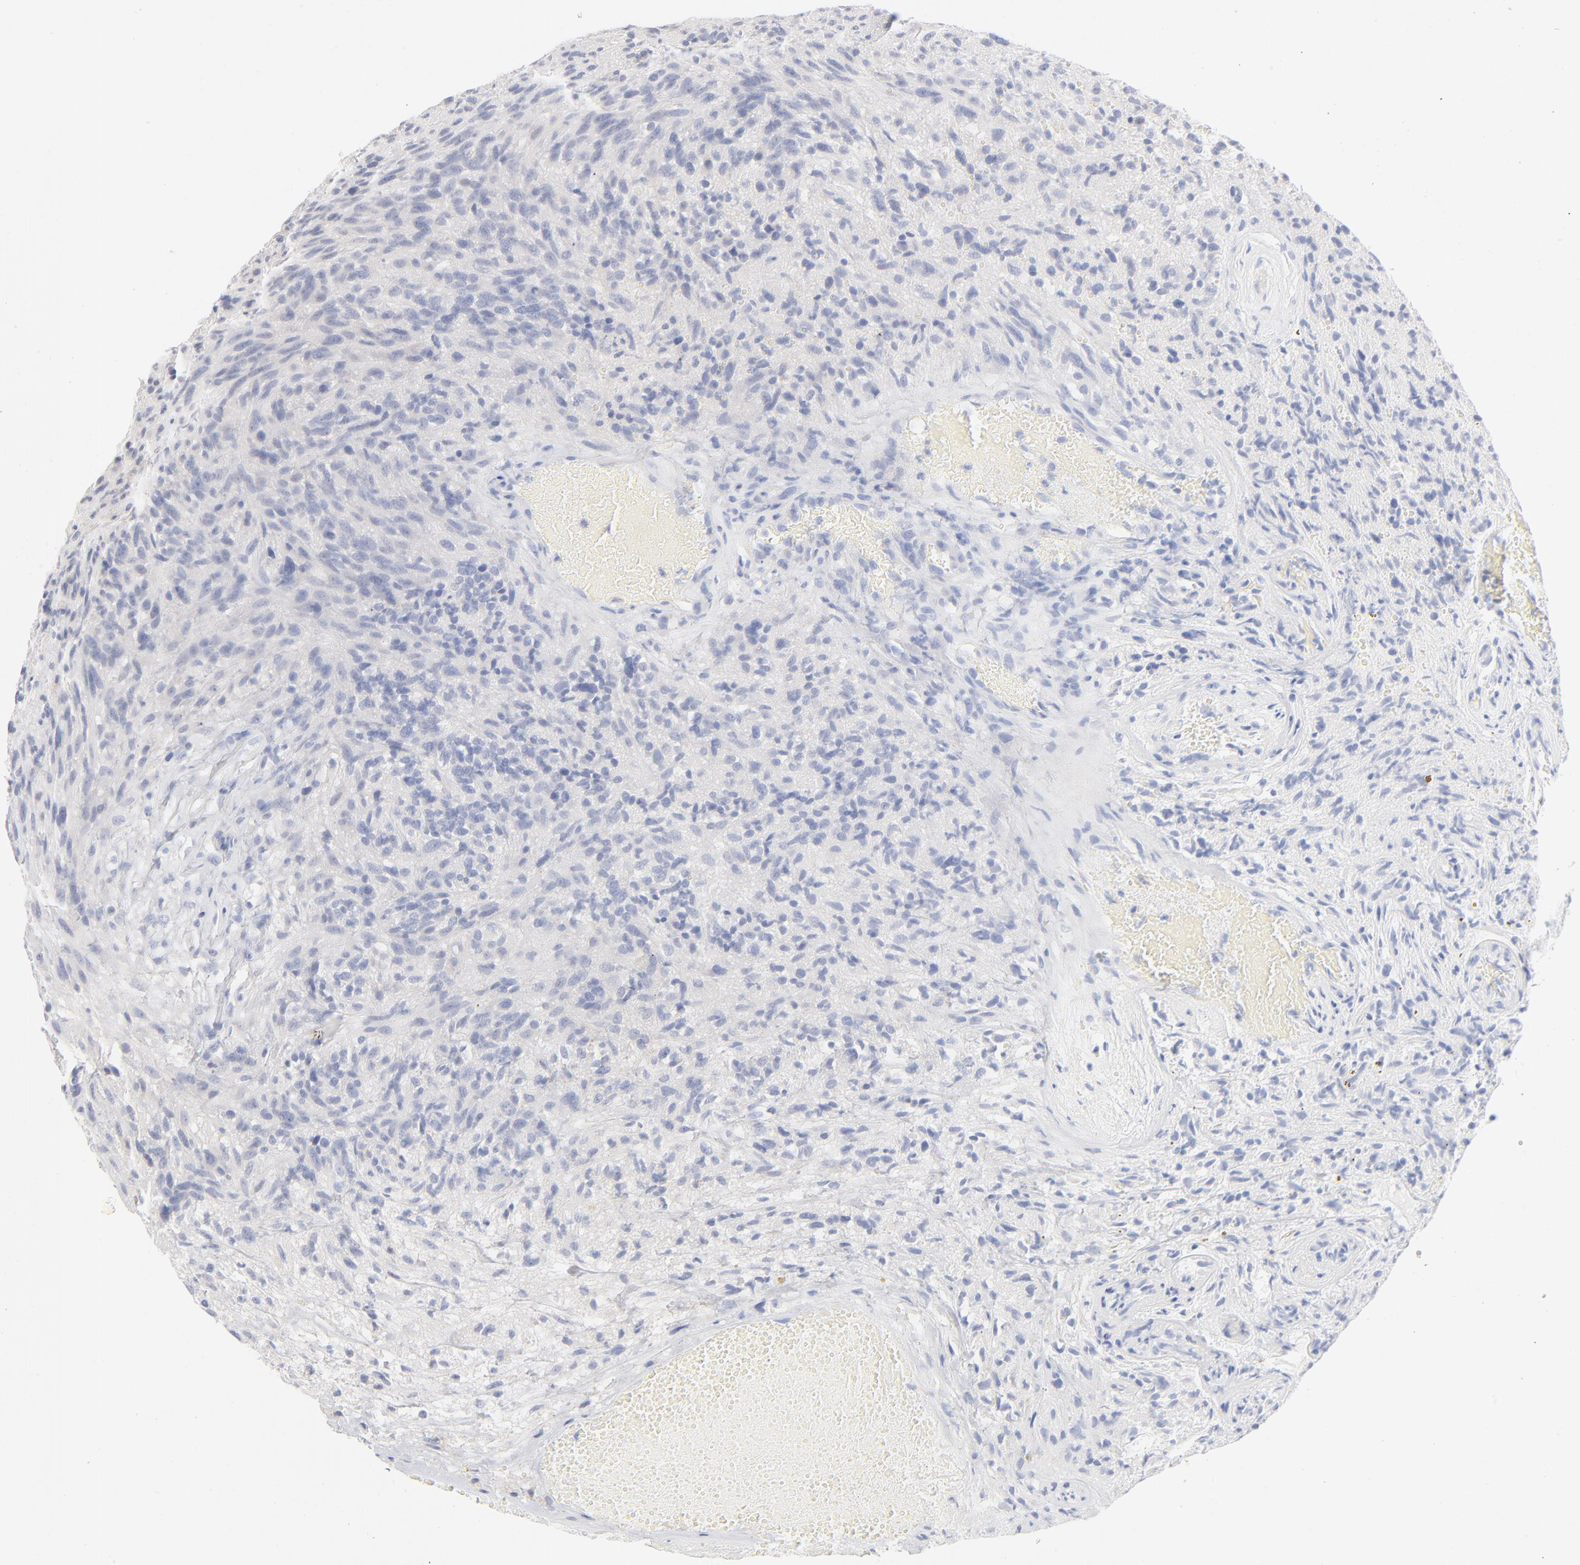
{"staining": {"intensity": "negative", "quantity": "none", "location": "none"}, "tissue": "glioma", "cell_type": "Tumor cells", "image_type": "cancer", "snomed": [{"axis": "morphology", "description": "Normal tissue, NOS"}, {"axis": "morphology", "description": "Glioma, malignant, High grade"}, {"axis": "topography", "description": "Cerebral cortex"}], "caption": "There is no significant staining in tumor cells of glioma. Nuclei are stained in blue.", "gene": "ONECUT1", "patient": {"sex": "male", "age": 75}}